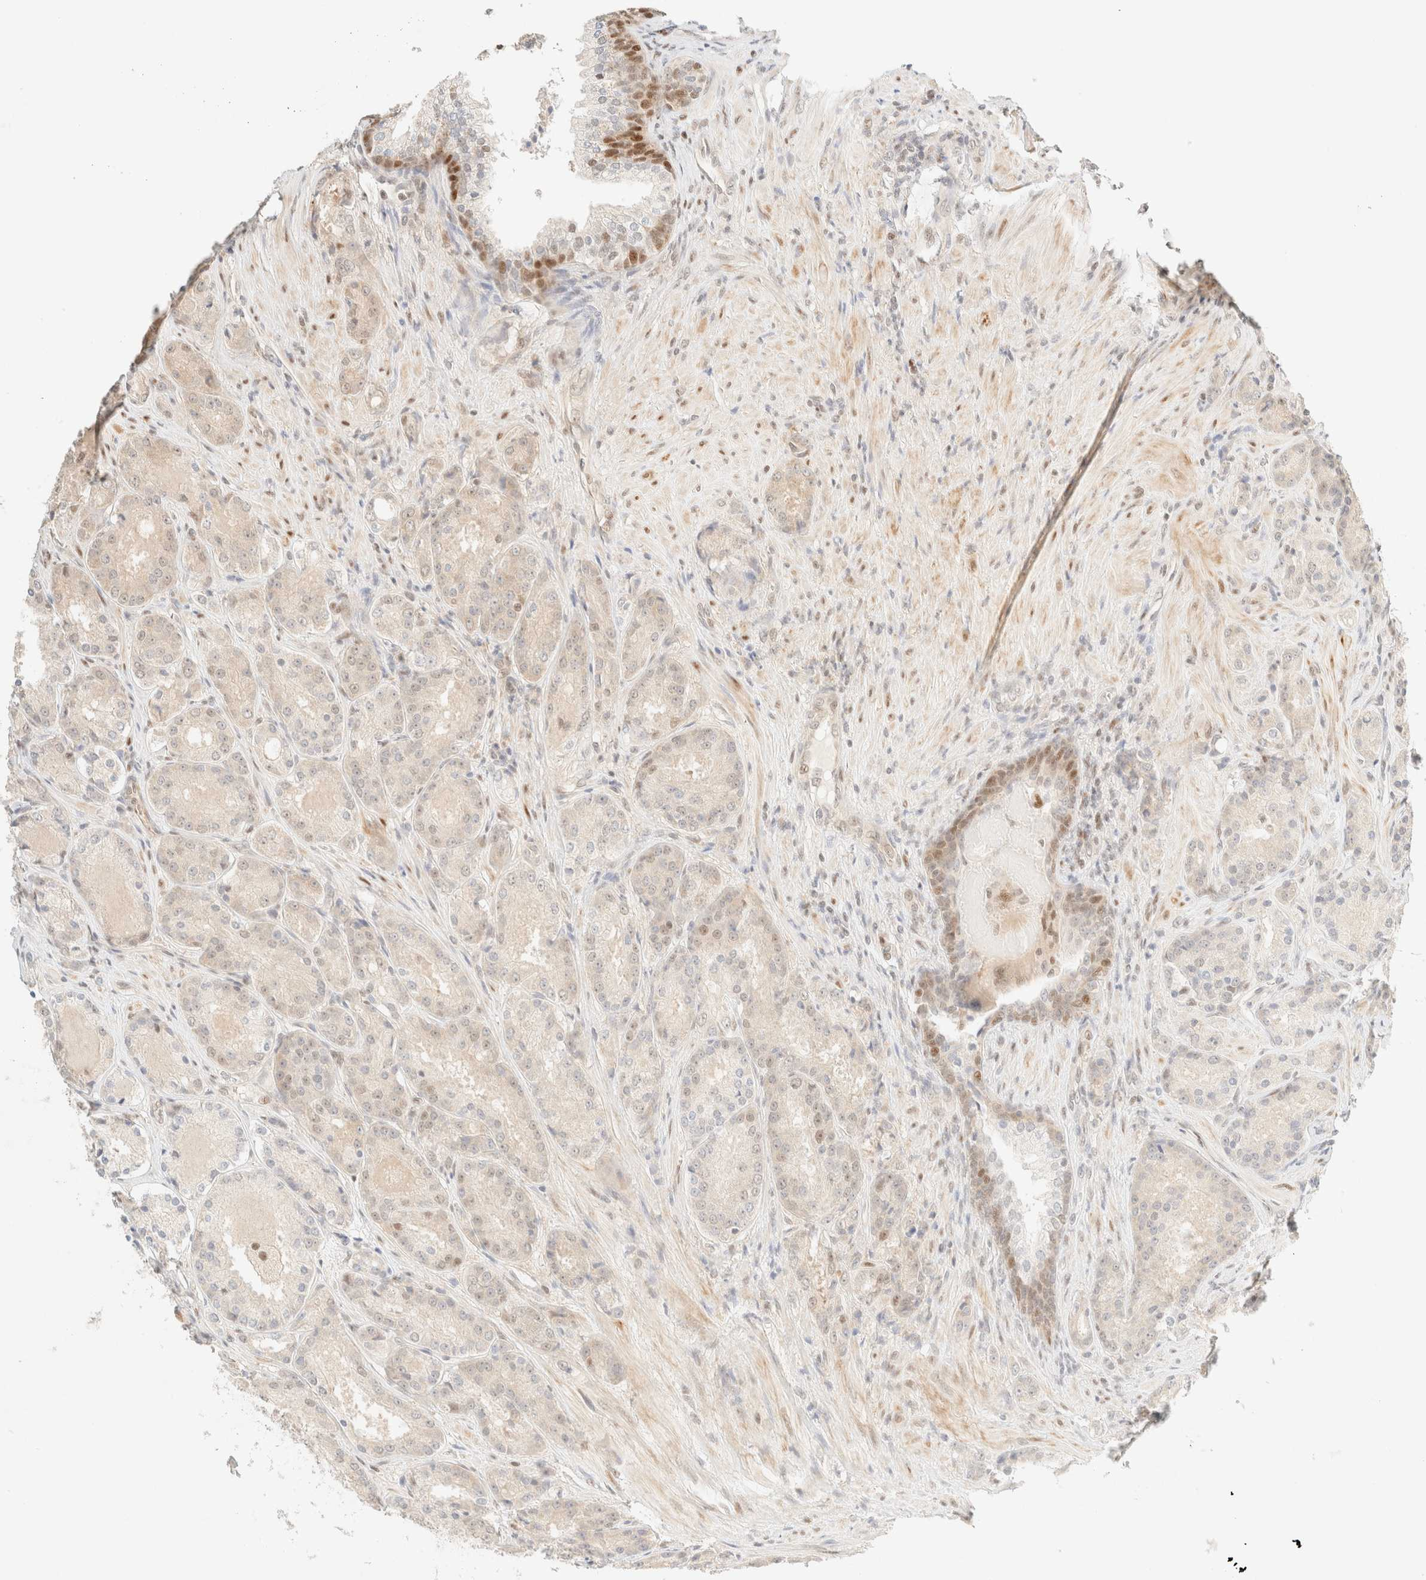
{"staining": {"intensity": "negative", "quantity": "none", "location": "none"}, "tissue": "prostate cancer", "cell_type": "Tumor cells", "image_type": "cancer", "snomed": [{"axis": "morphology", "description": "Adenocarcinoma, High grade"}, {"axis": "topography", "description": "Prostate"}], "caption": "There is no significant staining in tumor cells of prostate cancer. (DAB (3,3'-diaminobenzidine) immunohistochemistry, high magnification).", "gene": "TSR1", "patient": {"sex": "male", "age": 60}}